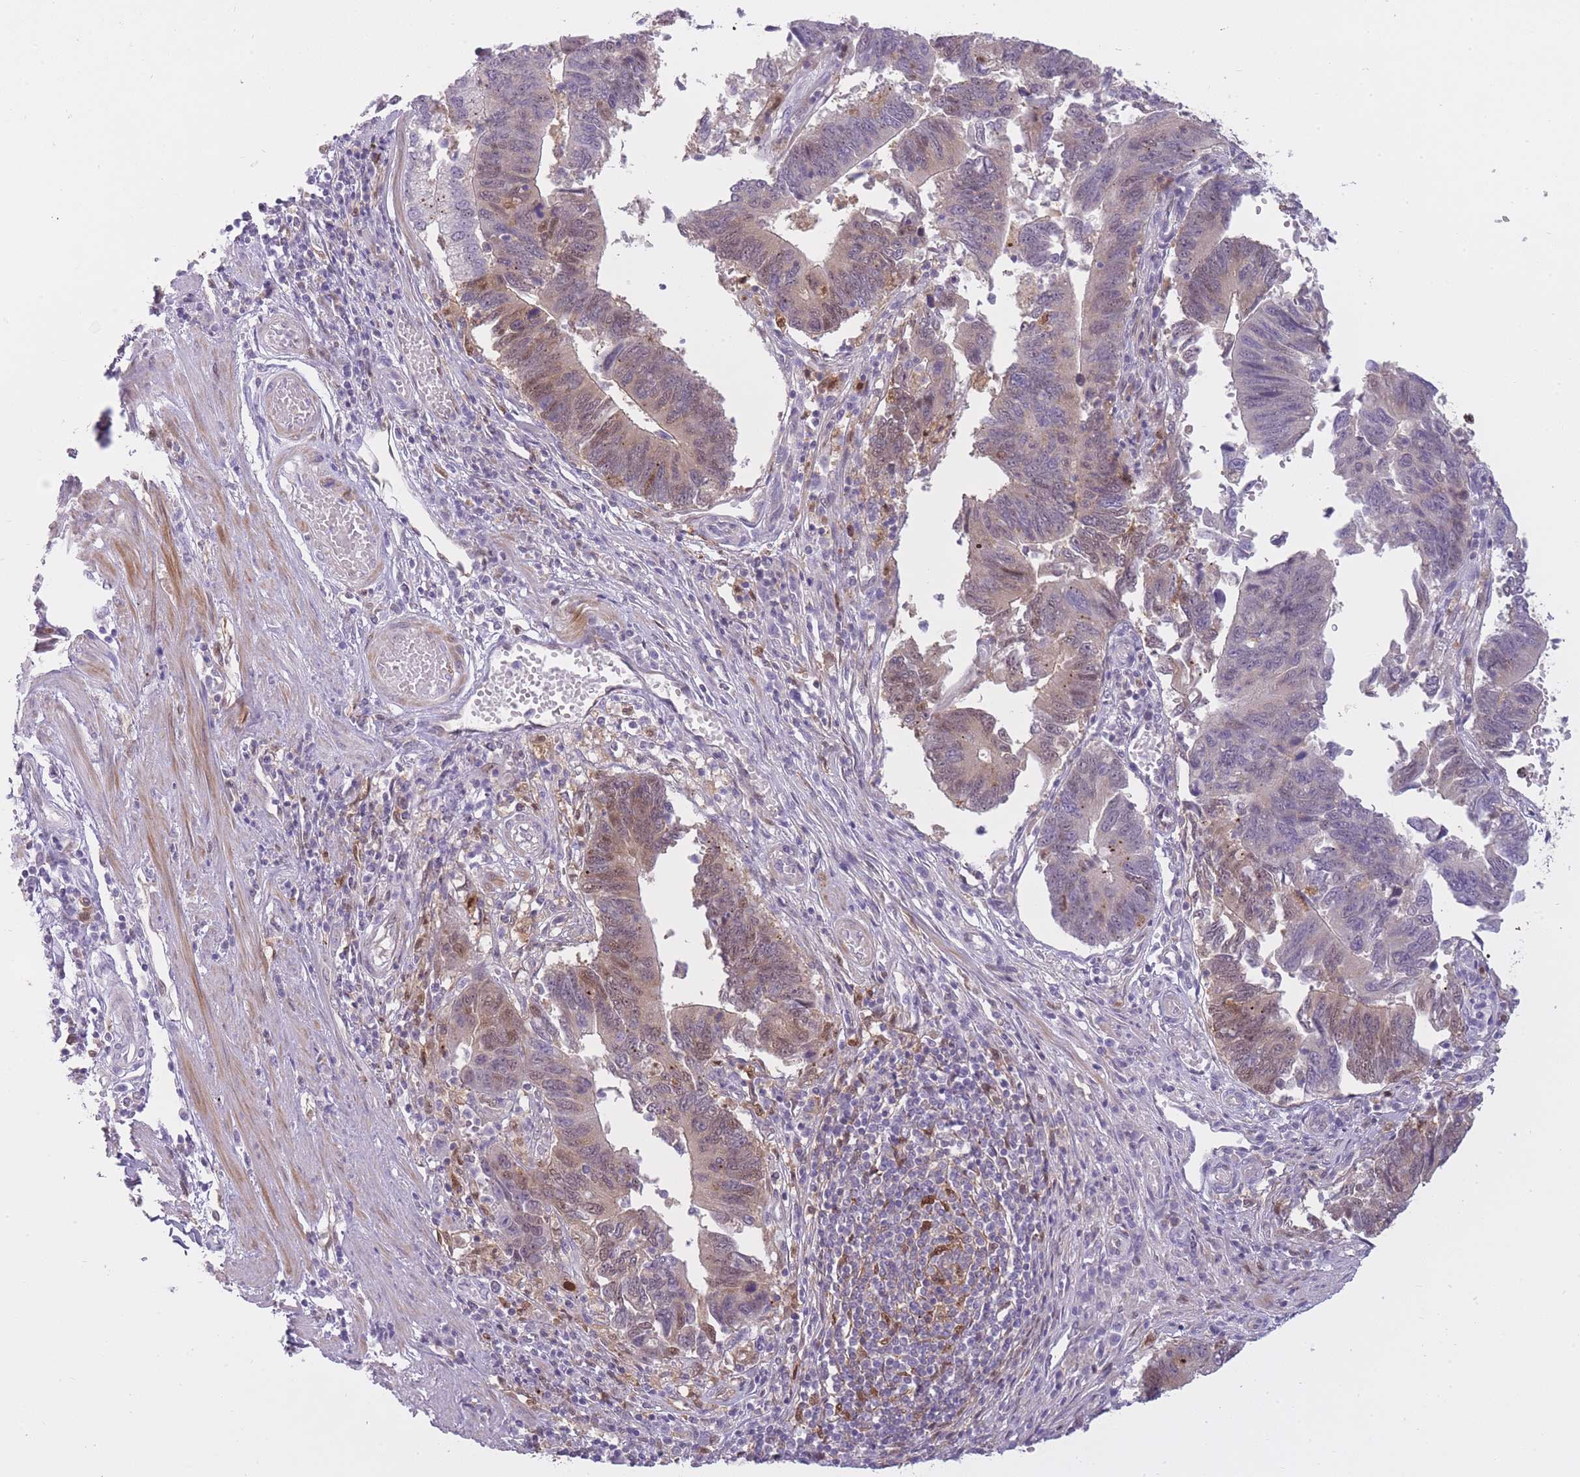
{"staining": {"intensity": "weak", "quantity": "25%-75%", "location": "cytoplasmic/membranous,nuclear"}, "tissue": "stomach cancer", "cell_type": "Tumor cells", "image_type": "cancer", "snomed": [{"axis": "morphology", "description": "Adenocarcinoma, NOS"}, {"axis": "topography", "description": "Stomach"}], "caption": "High-power microscopy captured an IHC photomicrograph of adenocarcinoma (stomach), revealing weak cytoplasmic/membranous and nuclear staining in approximately 25%-75% of tumor cells.", "gene": "LGALS9", "patient": {"sex": "male", "age": 59}}